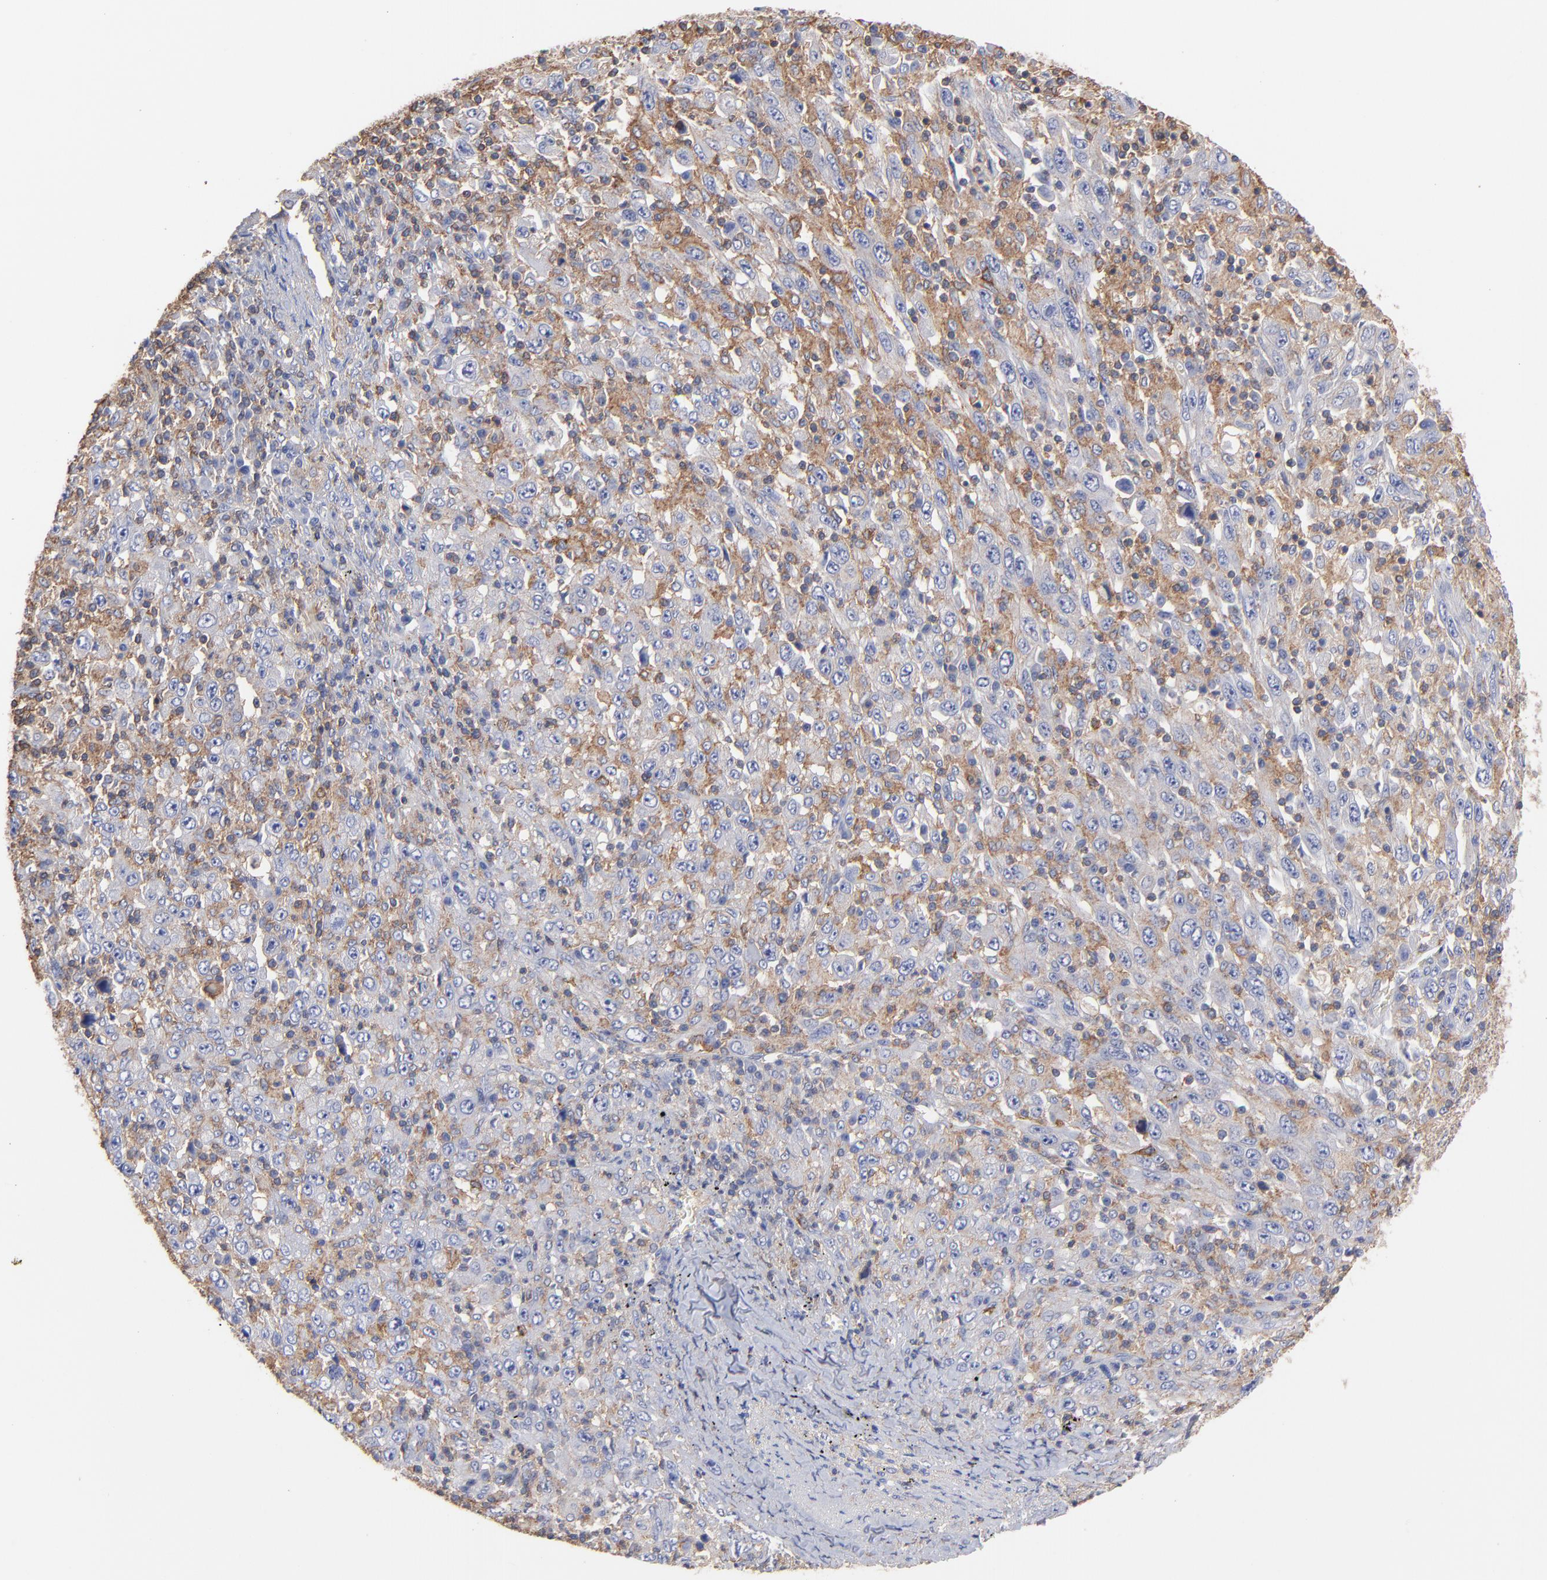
{"staining": {"intensity": "moderate", "quantity": ">75%", "location": "cytoplasmic/membranous"}, "tissue": "melanoma", "cell_type": "Tumor cells", "image_type": "cancer", "snomed": [{"axis": "morphology", "description": "Malignant melanoma, Metastatic site"}, {"axis": "topography", "description": "Skin"}], "caption": "There is medium levels of moderate cytoplasmic/membranous staining in tumor cells of melanoma, as demonstrated by immunohistochemical staining (brown color).", "gene": "ASL", "patient": {"sex": "female", "age": 56}}